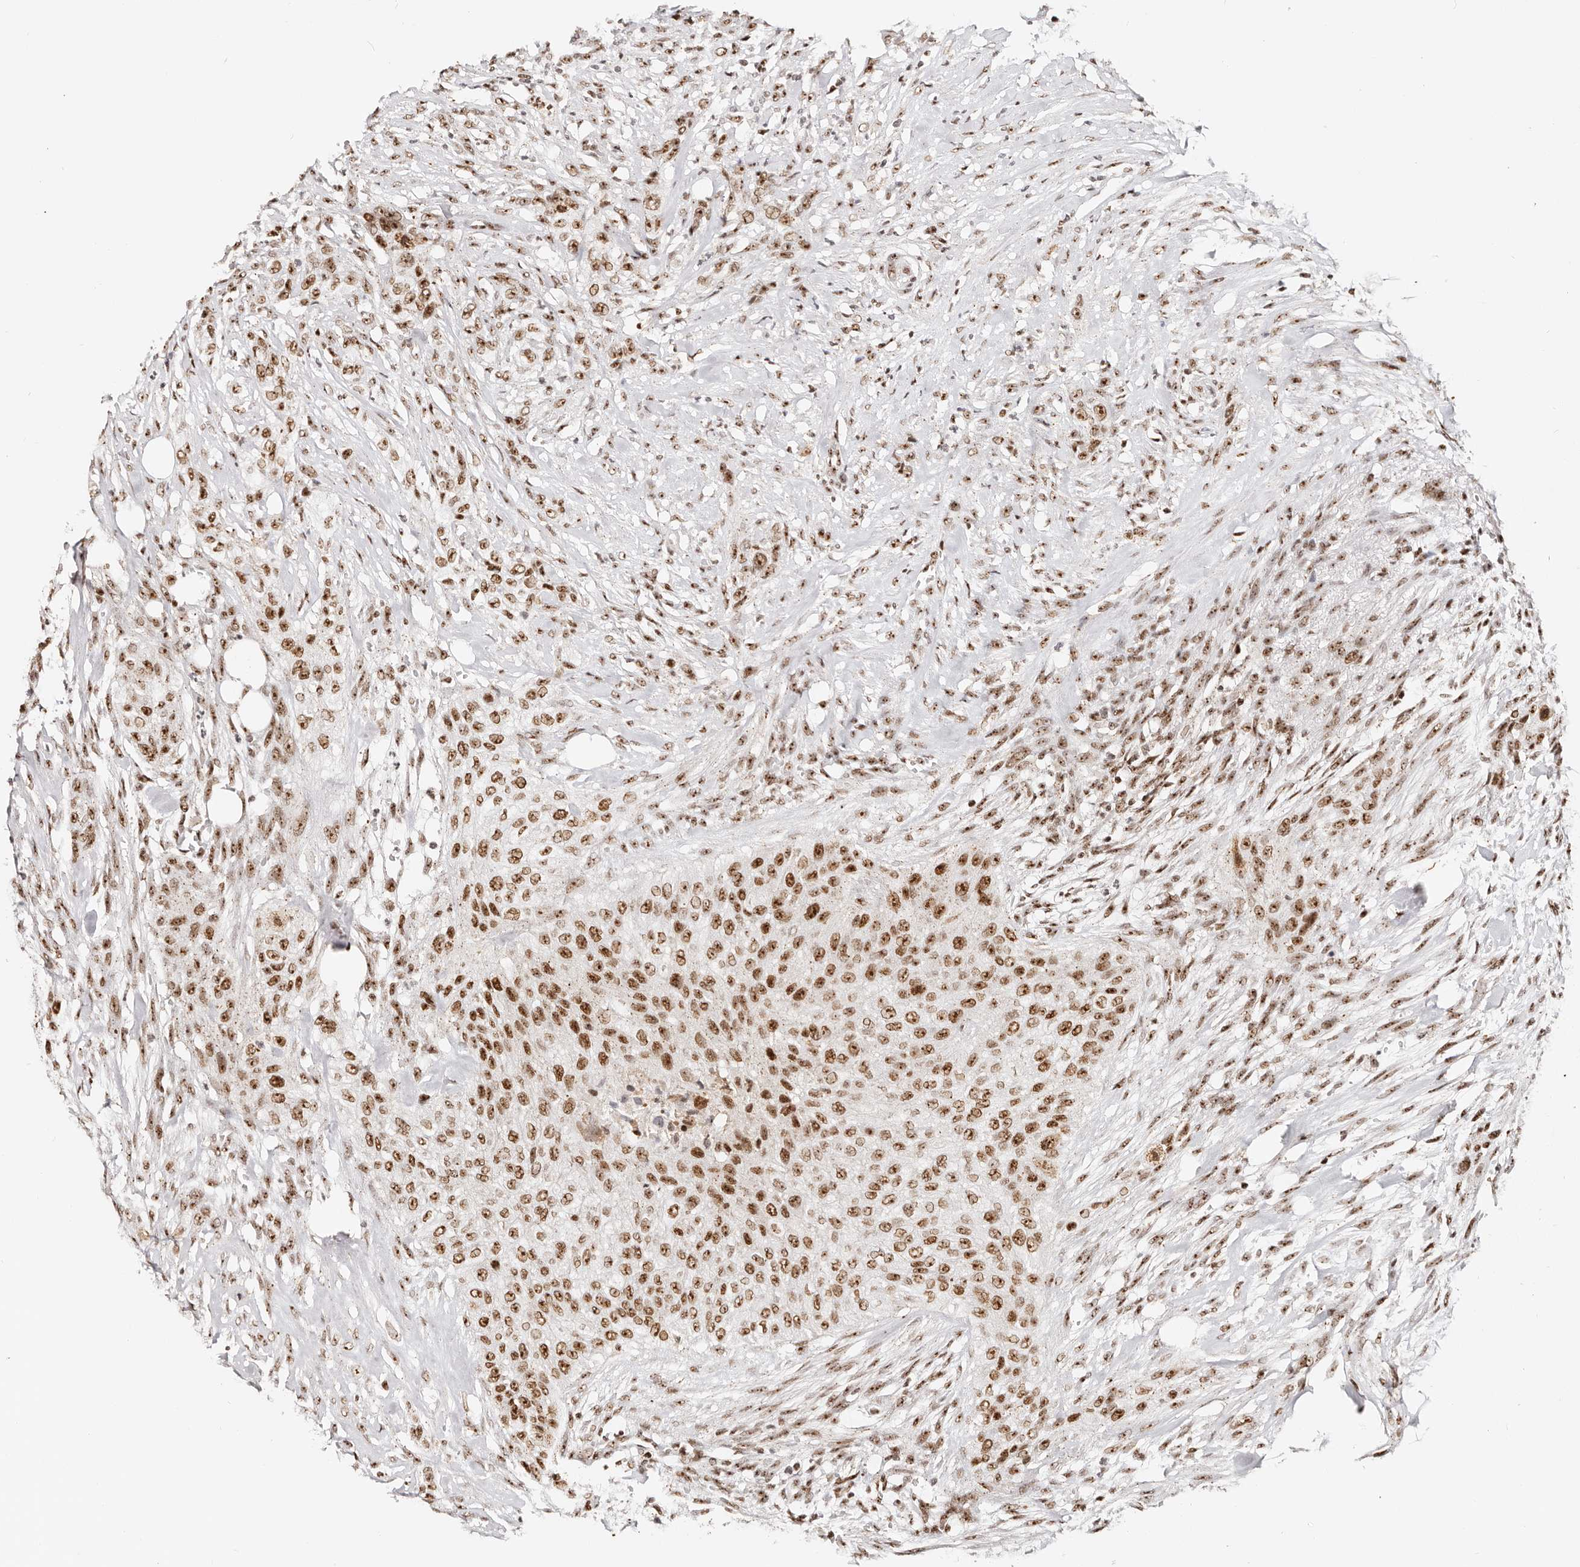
{"staining": {"intensity": "moderate", "quantity": ">75%", "location": "nuclear"}, "tissue": "urothelial cancer", "cell_type": "Tumor cells", "image_type": "cancer", "snomed": [{"axis": "morphology", "description": "Urothelial carcinoma, High grade"}, {"axis": "topography", "description": "Urinary bladder"}], "caption": "Immunohistochemical staining of urothelial cancer exhibits moderate nuclear protein expression in about >75% of tumor cells. Immunohistochemistry (ihc) stains the protein of interest in brown and the nuclei are stained blue.", "gene": "IQGAP3", "patient": {"sex": "male", "age": 35}}